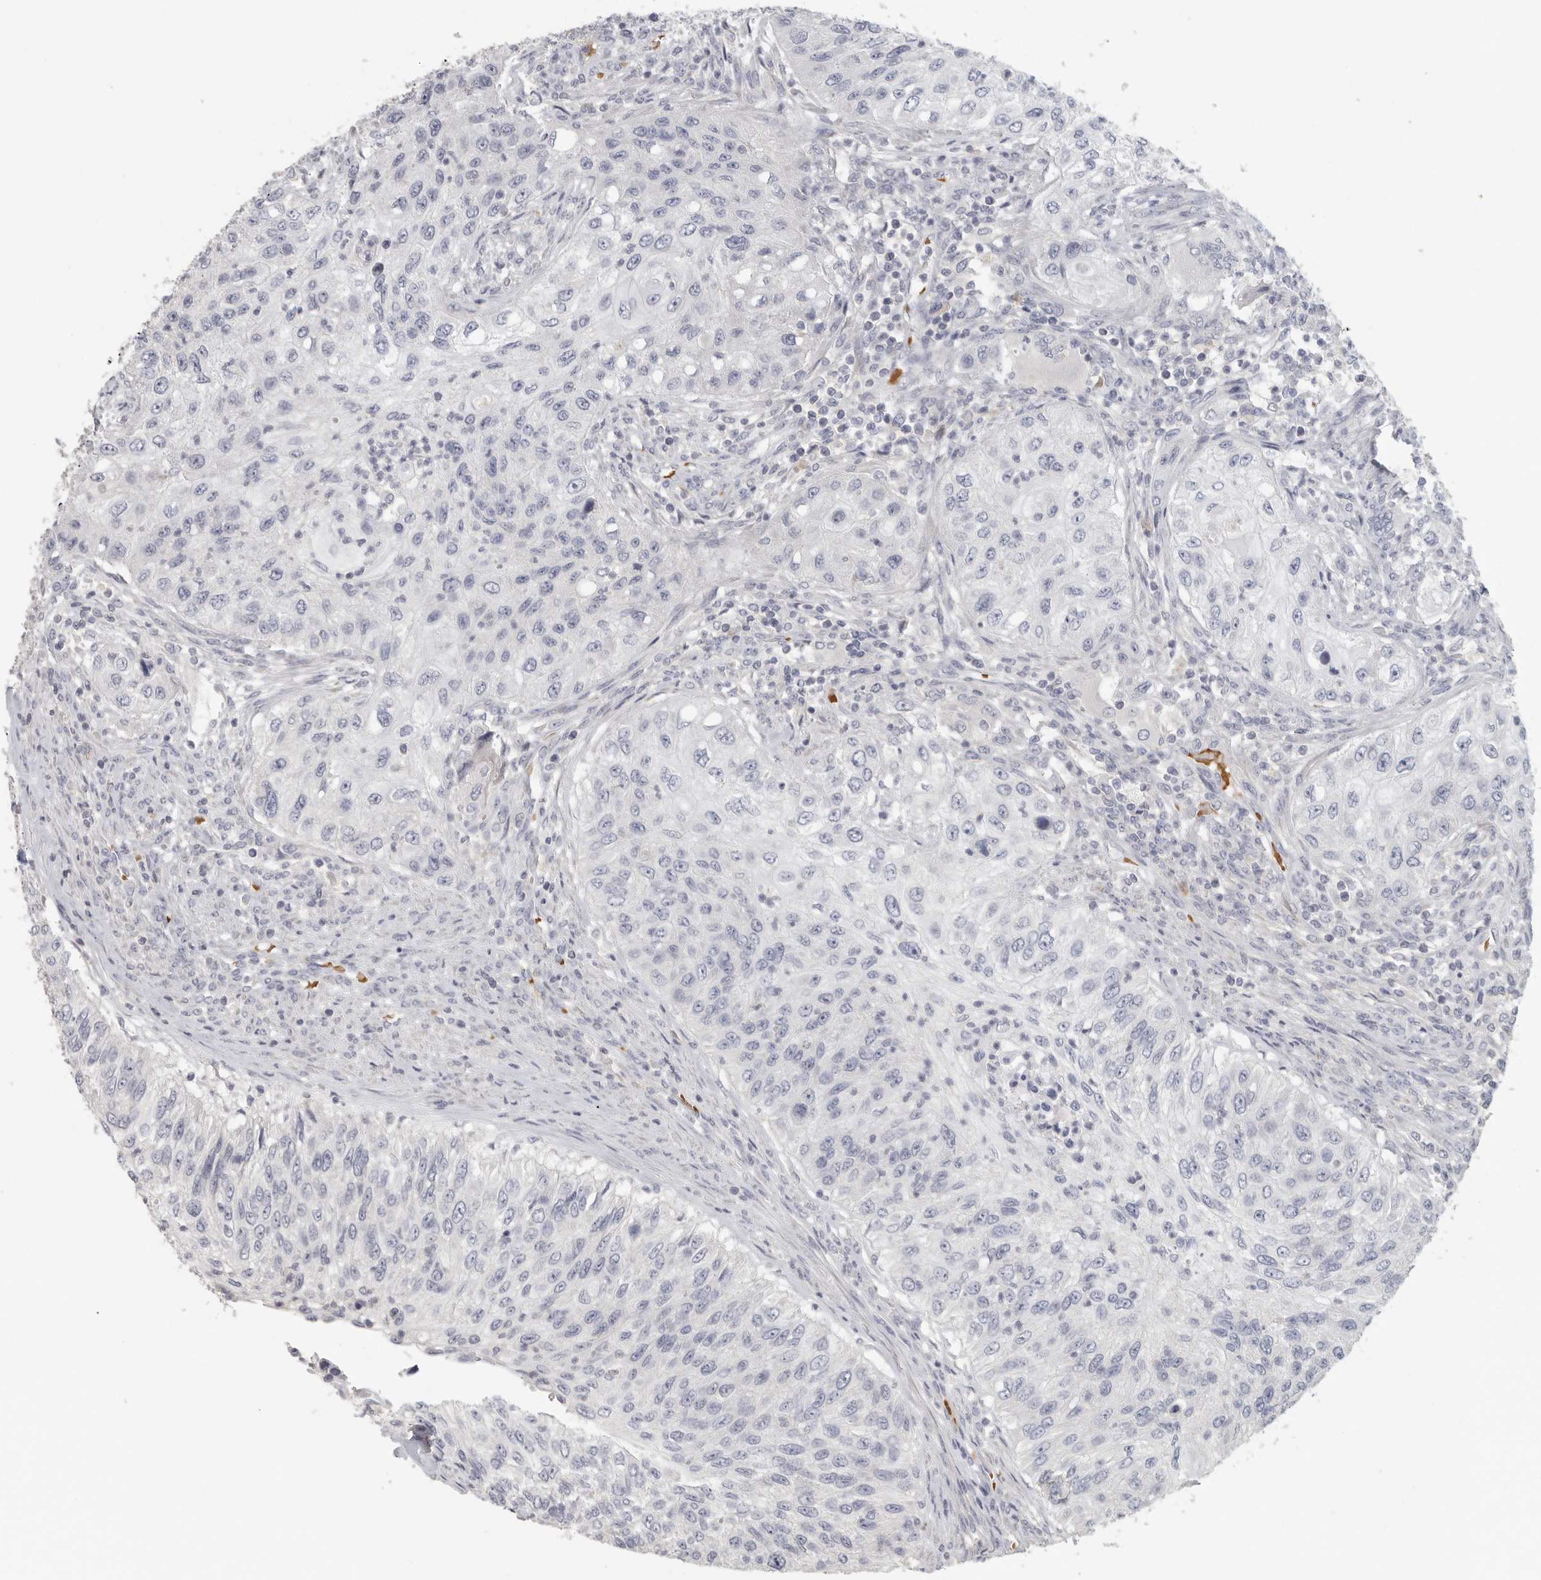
{"staining": {"intensity": "negative", "quantity": "none", "location": "none"}, "tissue": "urothelial cancer", "cell_type": "Tumor cells", "image_type": "cancer", "snomed": [{"axis": "morphology", "description": "Urothelial carcinoma, High grade"}, {"axis": "topography", "description": "Urinary bladder"}], "caption": "Immunohistochemistry of human high-grade urothelial carcinoma exhibits no expression in tumor cells.", "gene": "DNAJC11", "patient": {"sex": "female", "age": 60}}